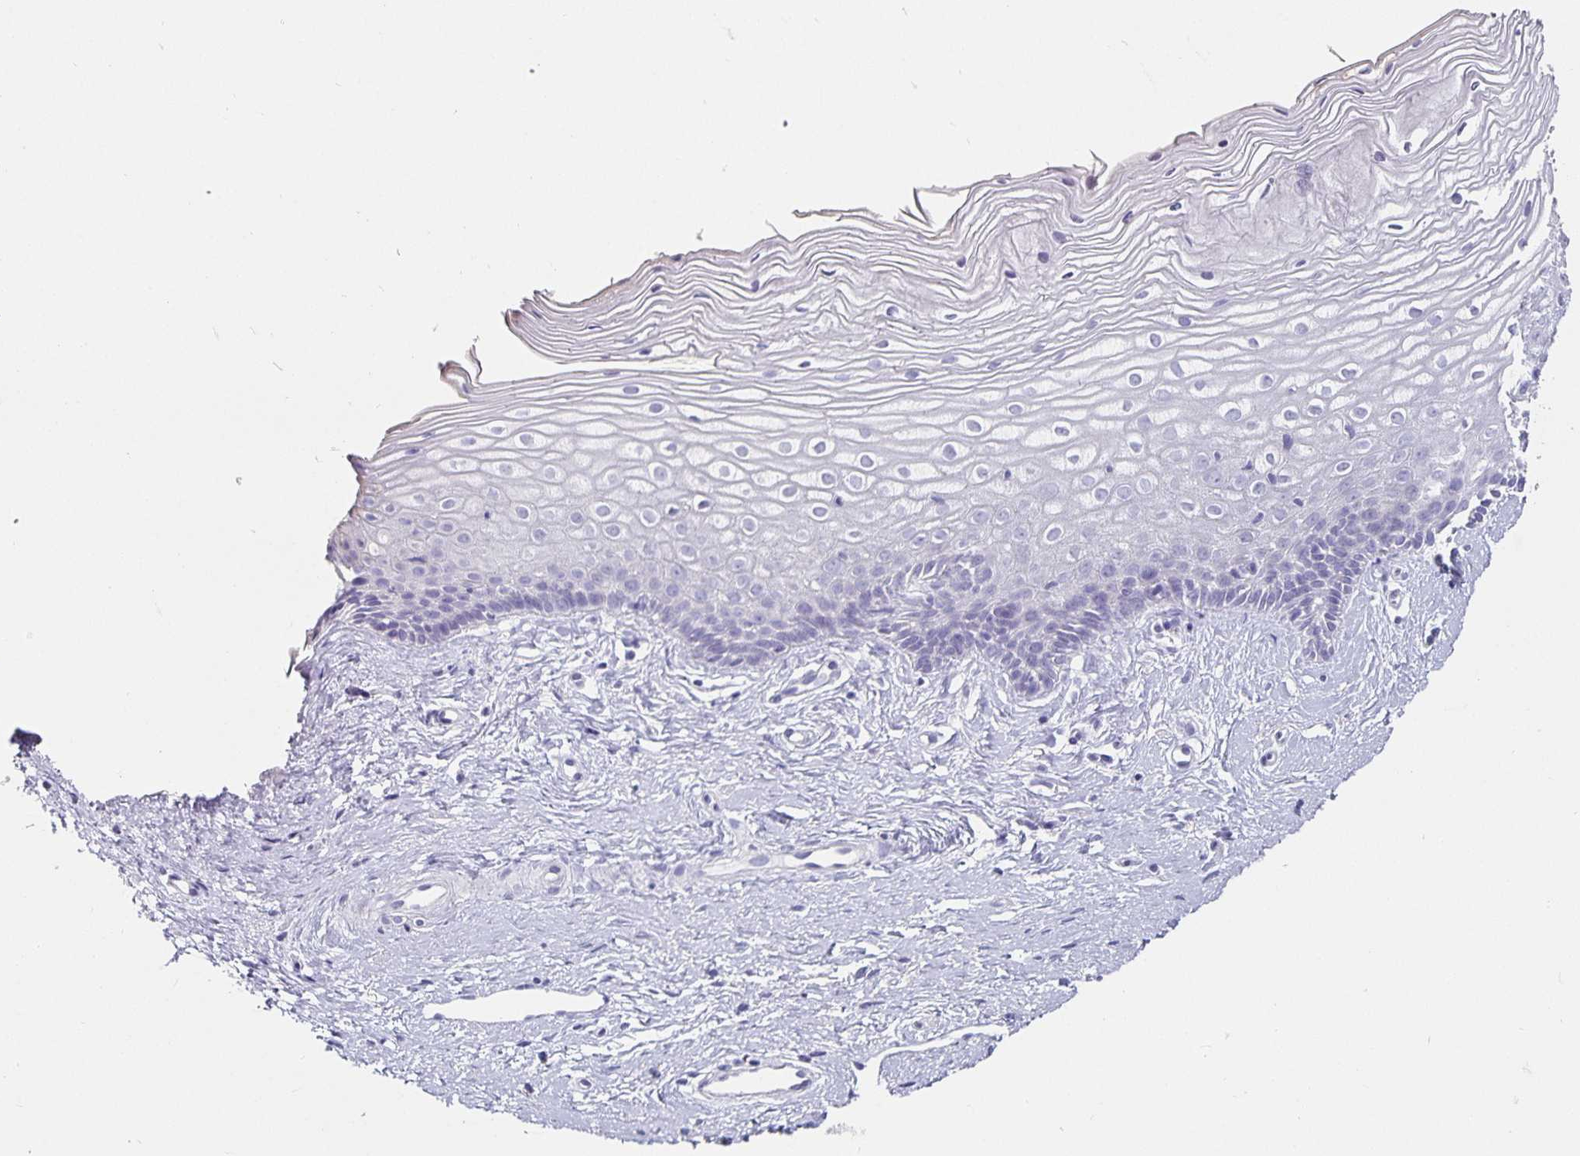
{"staining": {"intensity": "moderate", "quantity": "<25%", "location": "cytoplasmic/membranous"}, "tissue": "cervix", "cell_type": "Glandular cells", "image_type": "normal", "snomed": [{"axis": "morphology", "description": "Normal tissue, NOS"}, {"axis": "topography", "description": "Cervix"}], "caption": "Immunohistochemistry image of benign cervix stained for a protein (brown), which demonstrates low levels of moderate cytoplasmic/membranous staining in about <25% of glandular cells.", "gene": "CHGA", "patient": {"sex": "female", "age": 40}}